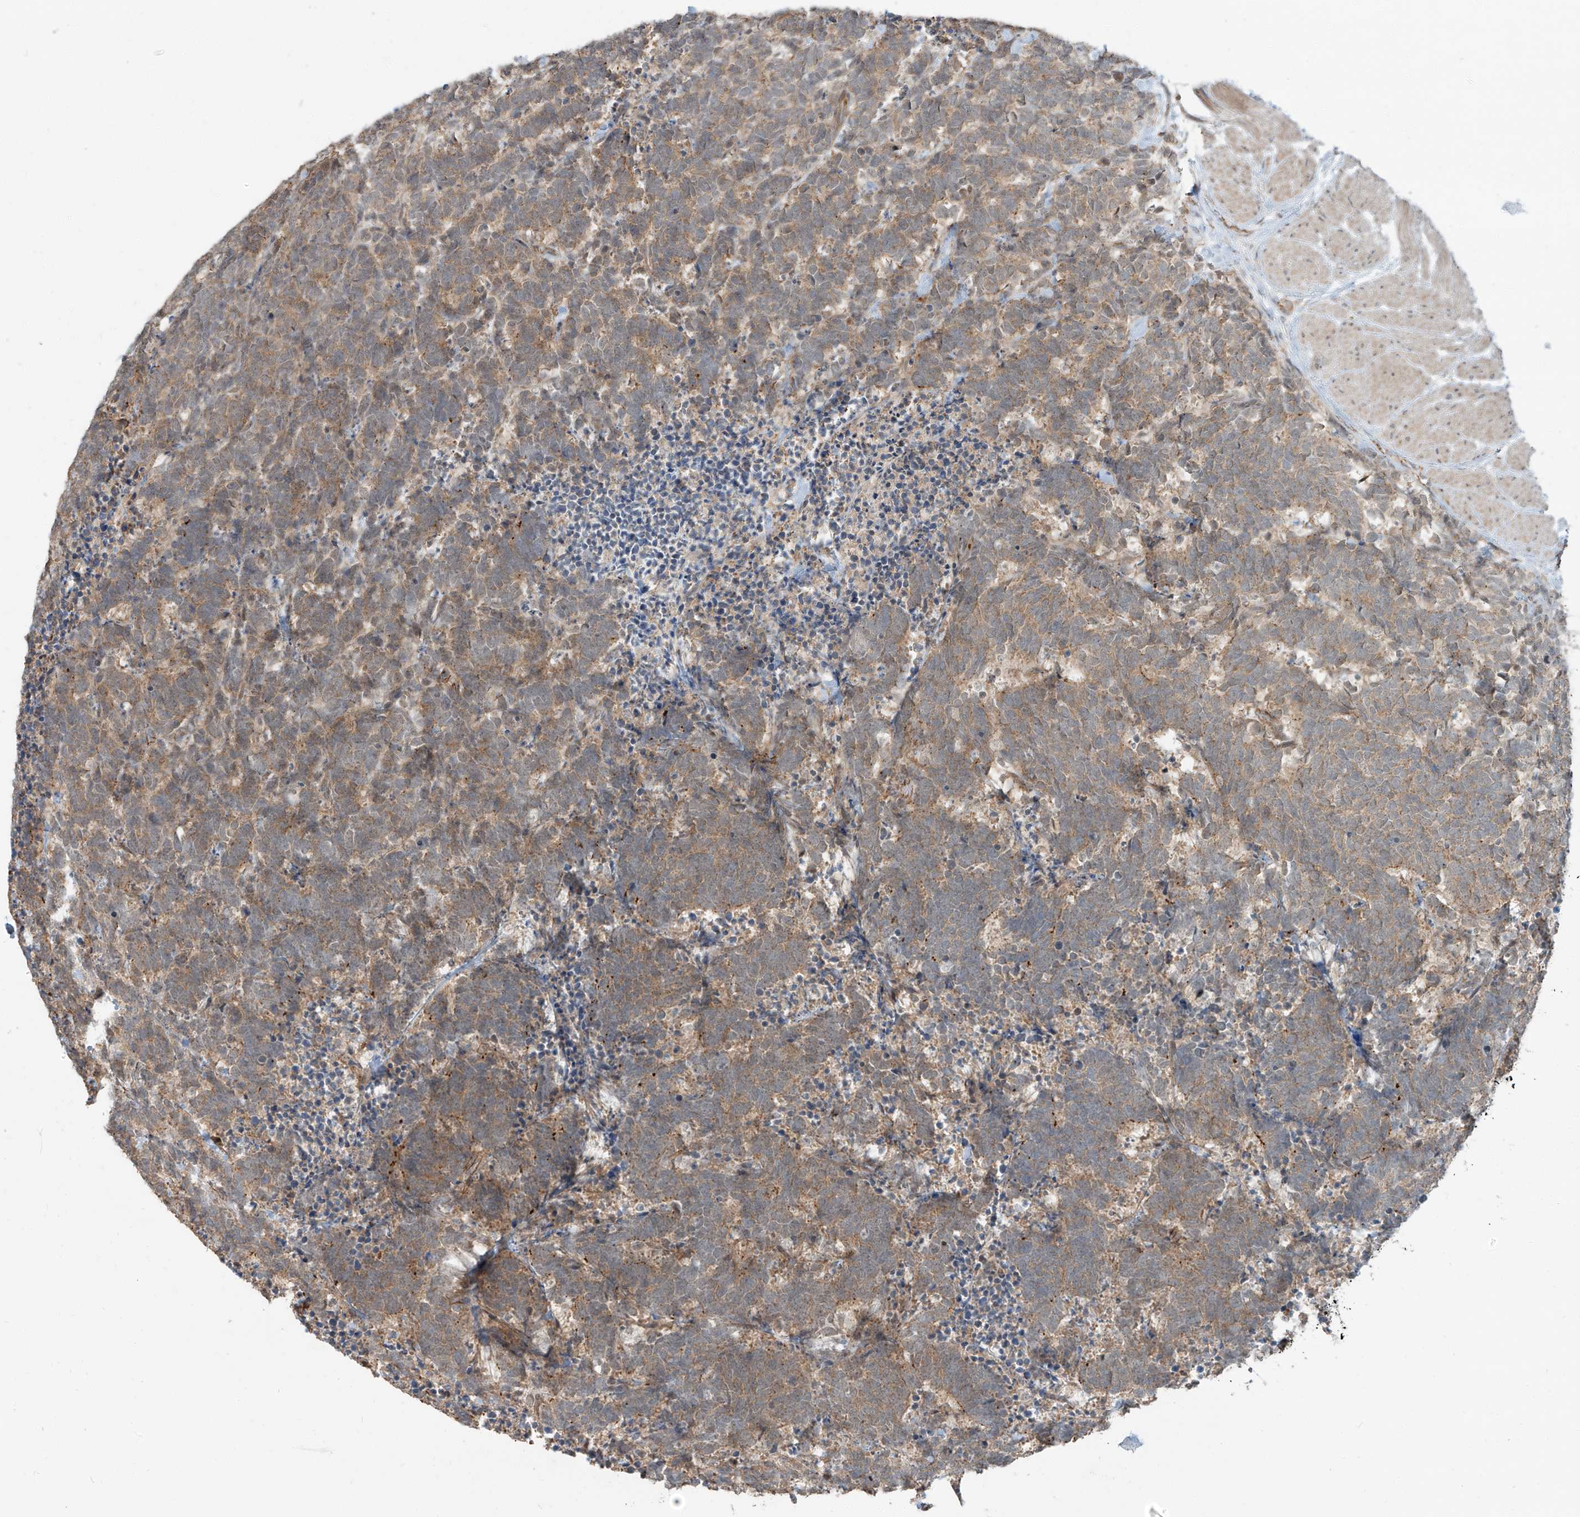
{"staining": {"intensity": "moderate", "quantity": ">75%", "location": "cytoplasmic/membranous"}, "tissue": "carcinoid", "cell_type": "Tumor cells", "image_type": "cancer", "snomed": [{"axis": "morphology", "description": "Carcinoma, NOS"}, {"axis": "morphology", "description": "Carcinoid, malignant, NOS"}, {"axis": "topography", "description": "Urinary bladder"}], "caption": "Immunohistochemical staining of human malignant carcinoid shows medium levels of moderate cytoplasmic/membranous protein expression in about >75% of tumor cells.", "gene": "ZNF16", "patient": {"sex": "male", "age": 57}}